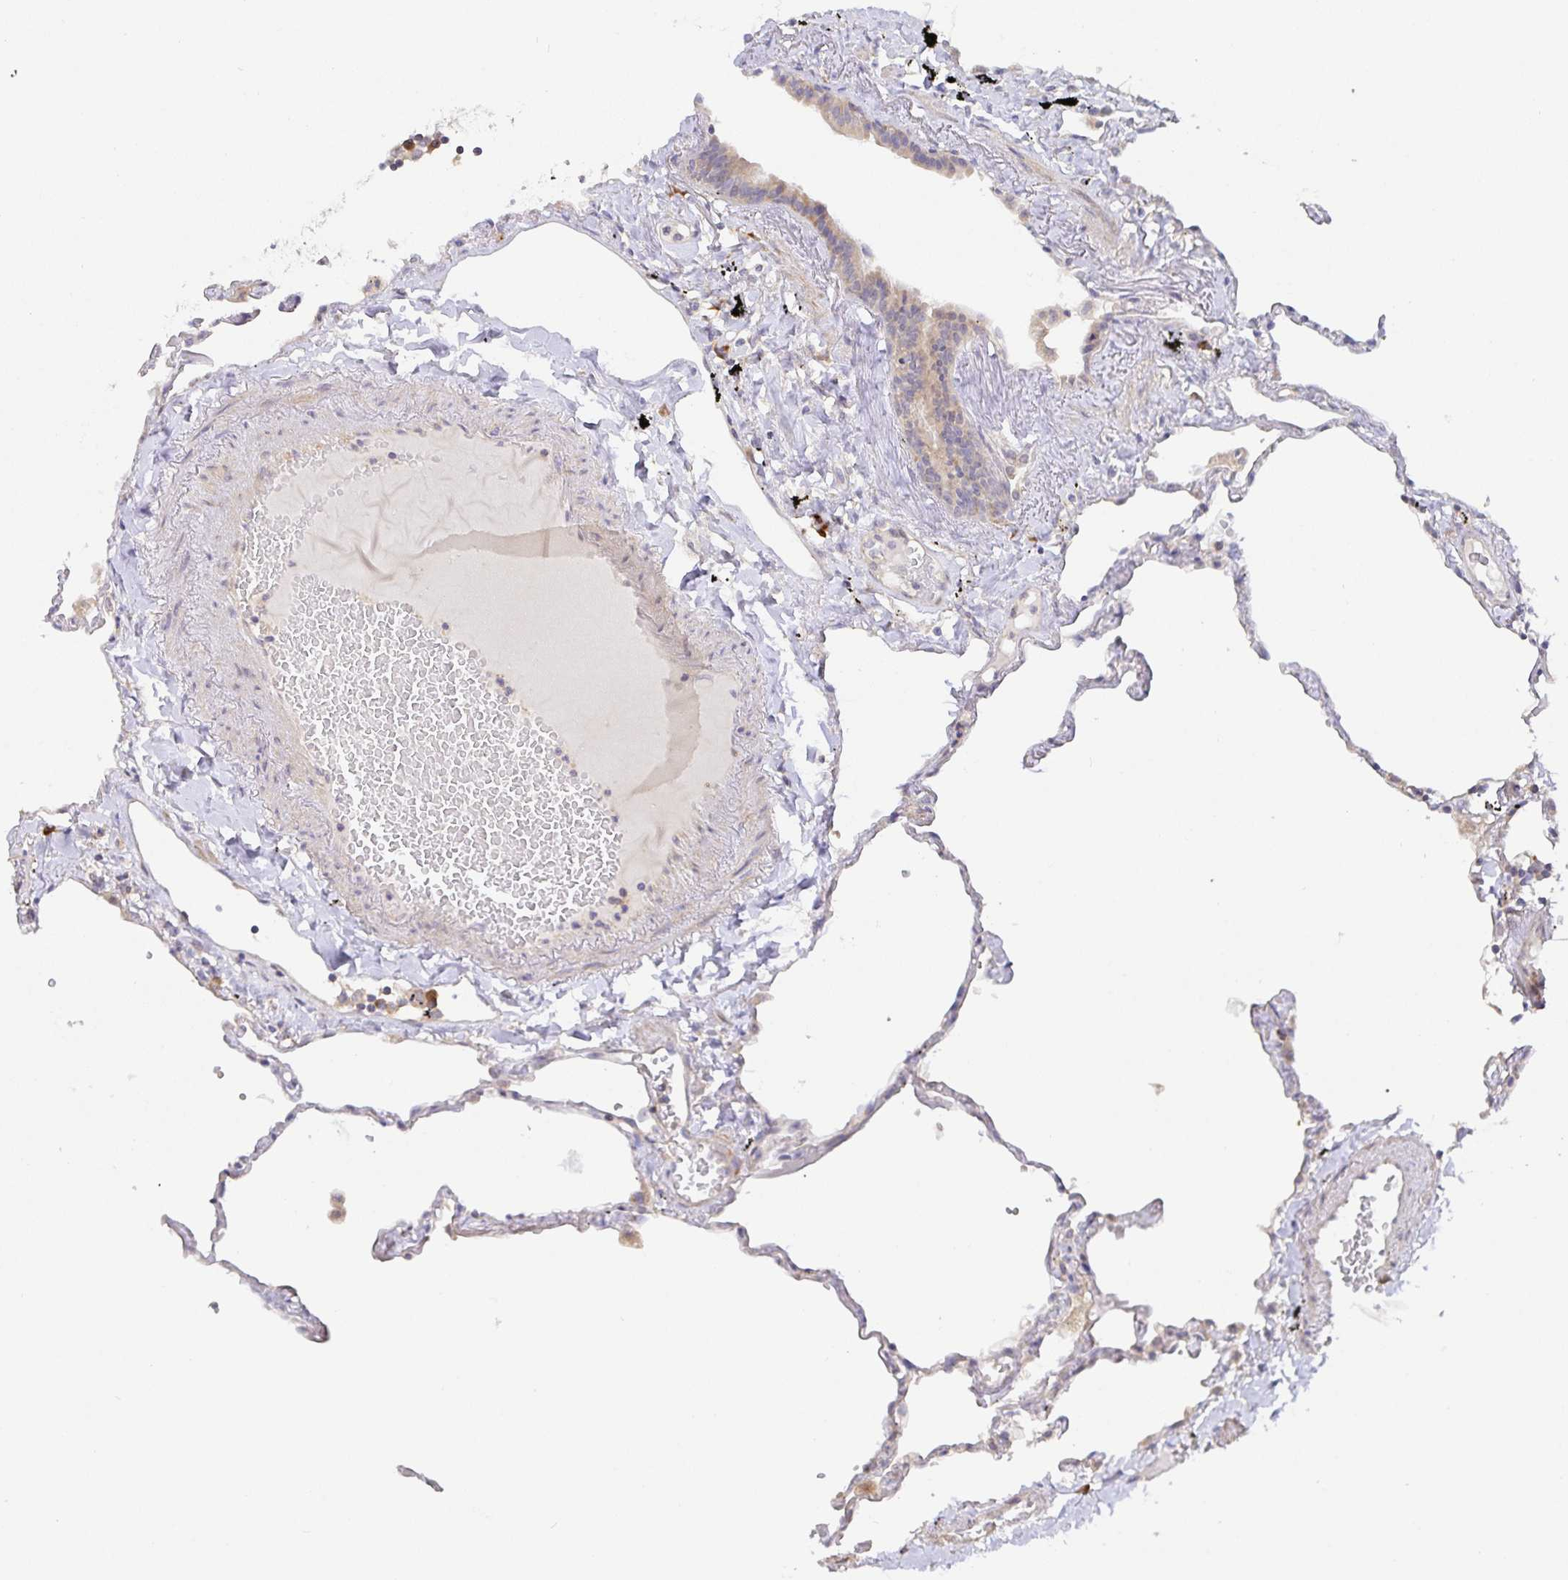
{"staining": {"intensity": "moderate", "quantity": "<25%", "location": "cytoplasmic/membranous"}, "tissue": "lung", "cell_type": "Alveolar cells", "image_type": "normal", "snomed": [{"axis": "morphology", "description": "Normal tissue, NOS"}, {"axis": "topography", "description": "Lung"}], "caption": "Immunohistochemical staining of benign human lung shows low levels of moderate cytoplasmic/membranous staining in about <25% of alveolar cells. The staining is performed using DAB brown chromogen to label protein expression. The nuclei are counter-stained blue using hematoxylin.", "gene": "ZDHHC11B", "patient": {"sex": "female", "age": 67}}